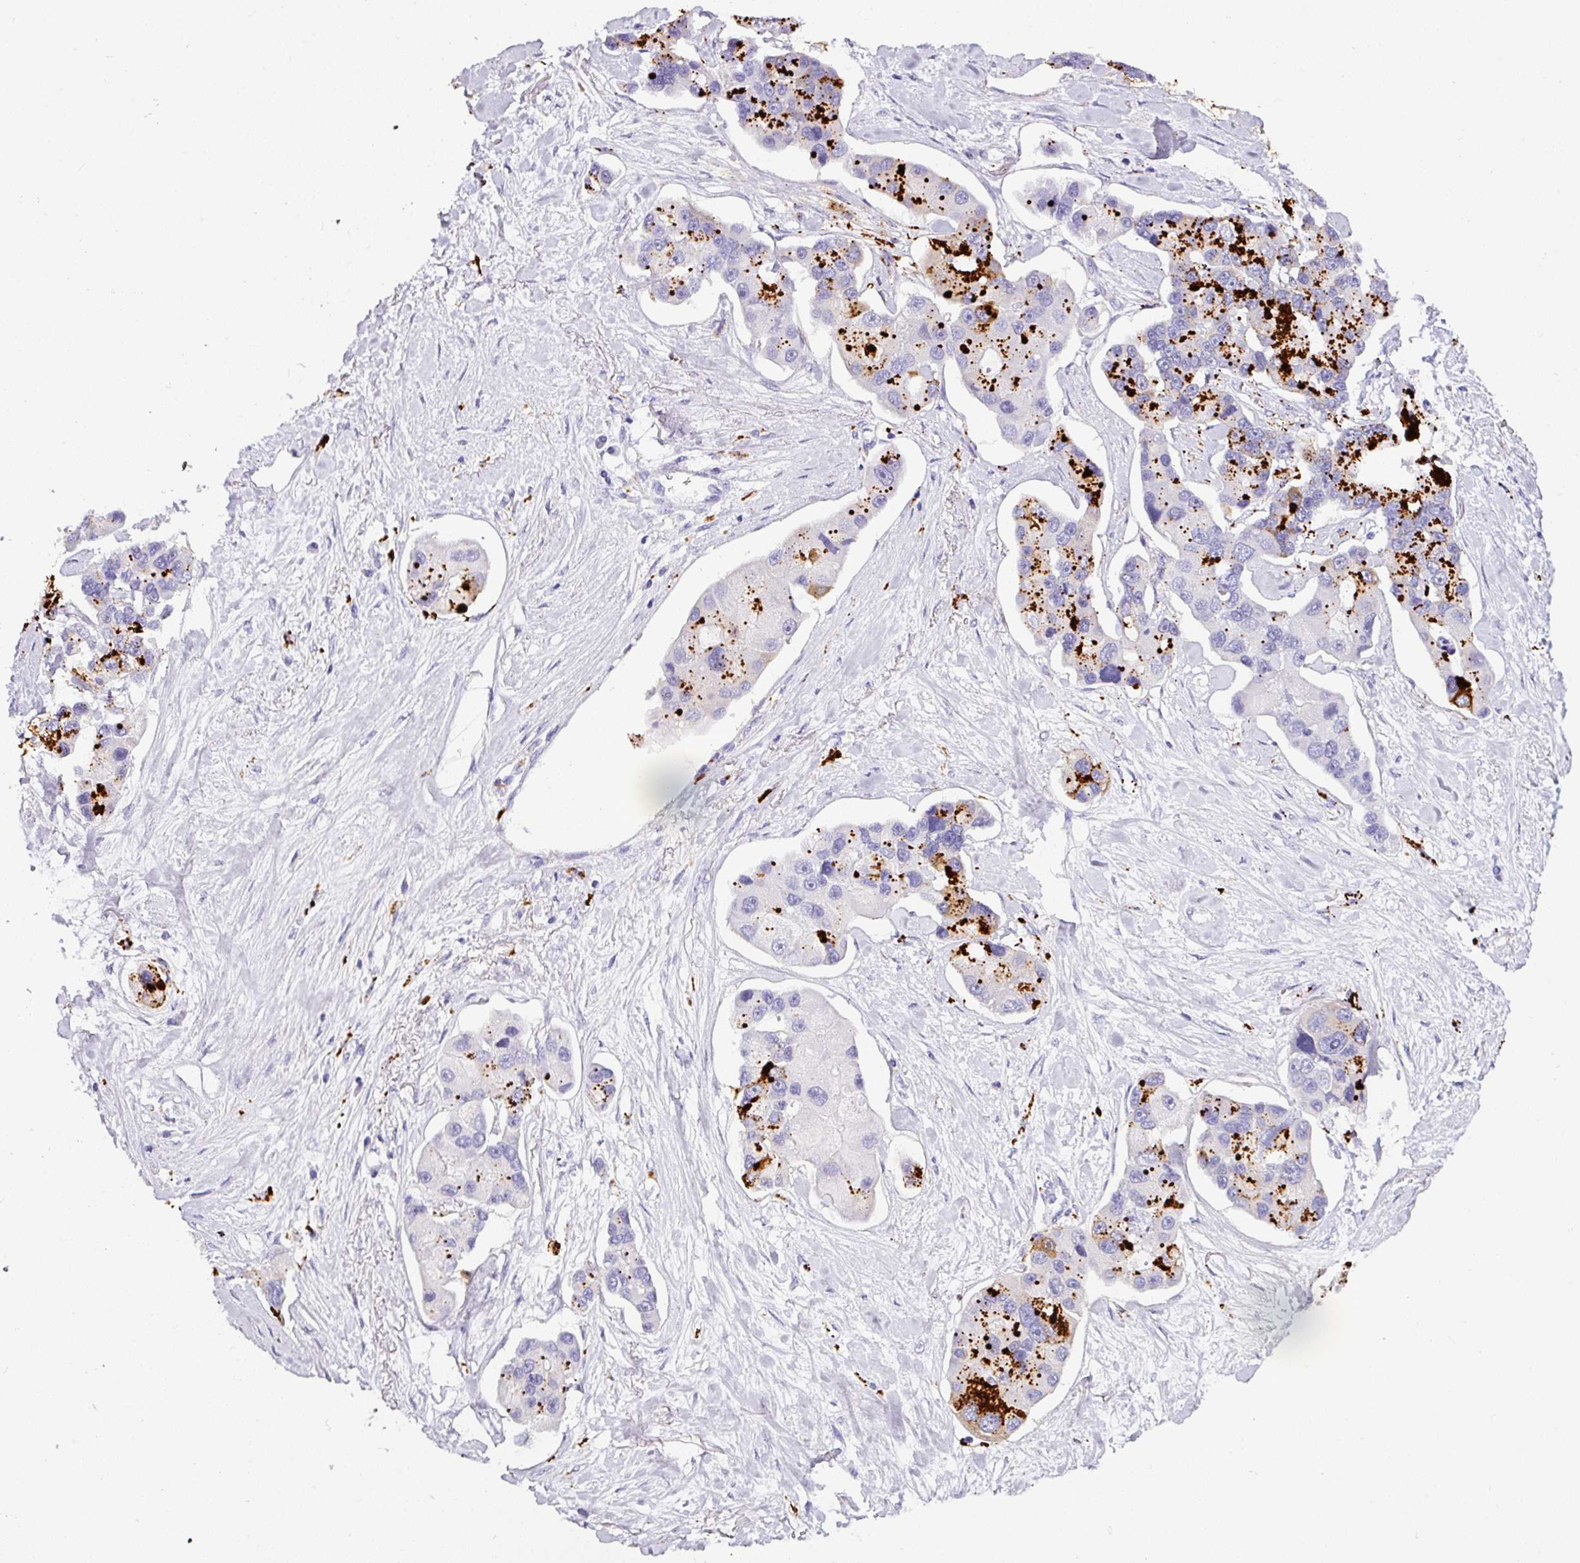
{"staining": {"intensity": "strong", "quantity": "25%-75%", "location": "cytoplasmic/membranous"}, "tissue": "lung cancer", "cell_type": "Tumor cells", "image_type": "cancer", "snomed": [{"axis": "morphology", "description": "Adenocarcinoma, NOS"}, {"axis": "topography", "description": "Lung"}], "caption": "A photomicrograph showing strong cytoplasmic/membranous expression in about 25%-75% of tumor cells in lung adenocarcinoma, as visualized by brown immunohistochemical staining.", "gene": "NAPSA", "patient": {"sex": "female", "age": 54}}